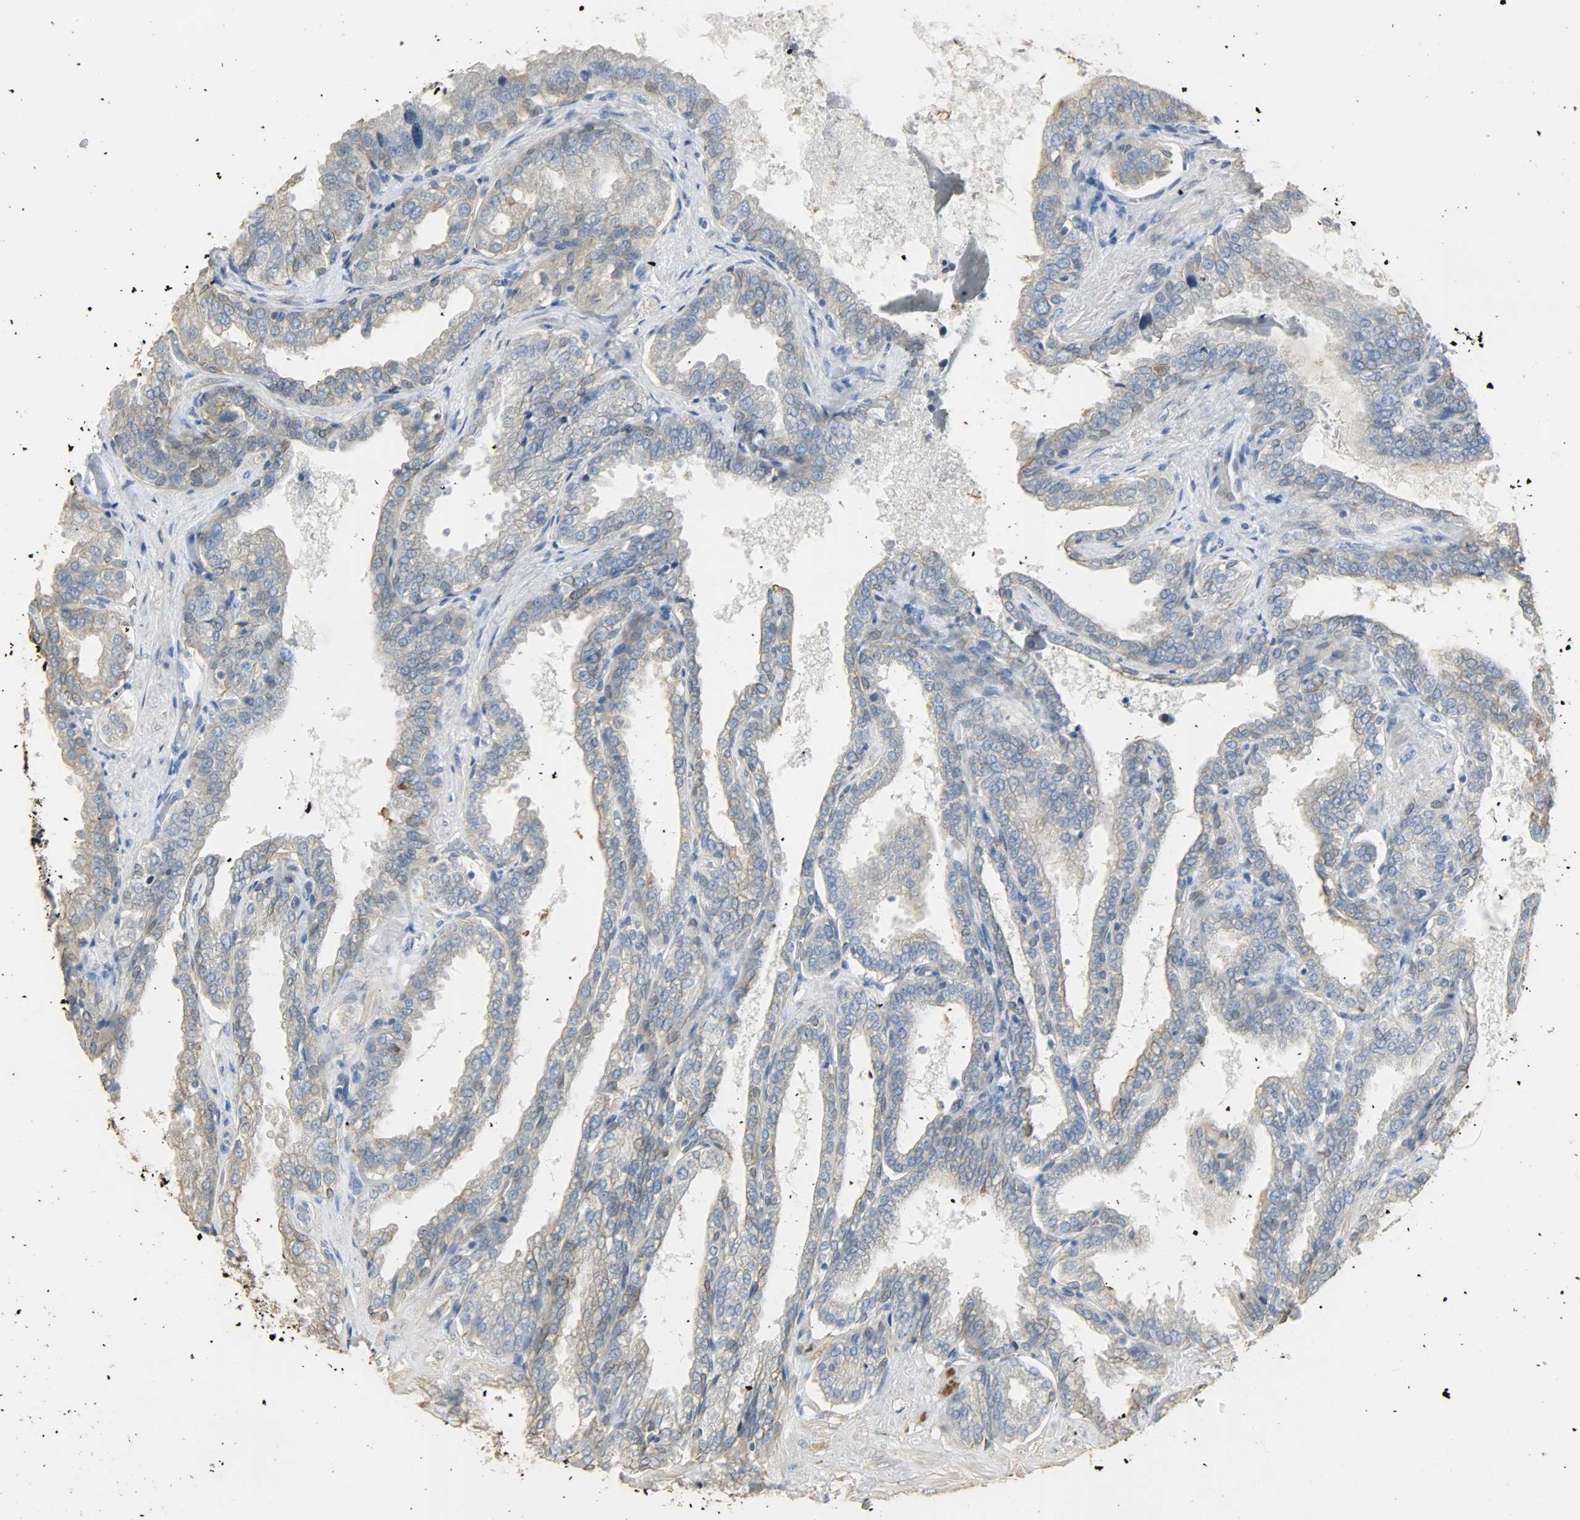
{"staining": {"intensity": "moderate", "quantity": ">75%", "location": "cytoplasmic/membranous"}, "tissue": "seminal vesicle", "cell_type": "Glandular cells", "image_type": "normal", "snomed": [{"axis": "morphology", "description": "Normal tissue, NOS"}, {"axis": "topography", "description": "Seminal veicle"}], "caption": "About >75% of glandular cells in normal seminal vesicle display moderate cytoplasmic/membranous protein staining as visualized by brown immunohistochemical staining.", "gene": "USP13", "patient": {"sex": "male", "age": 46}}